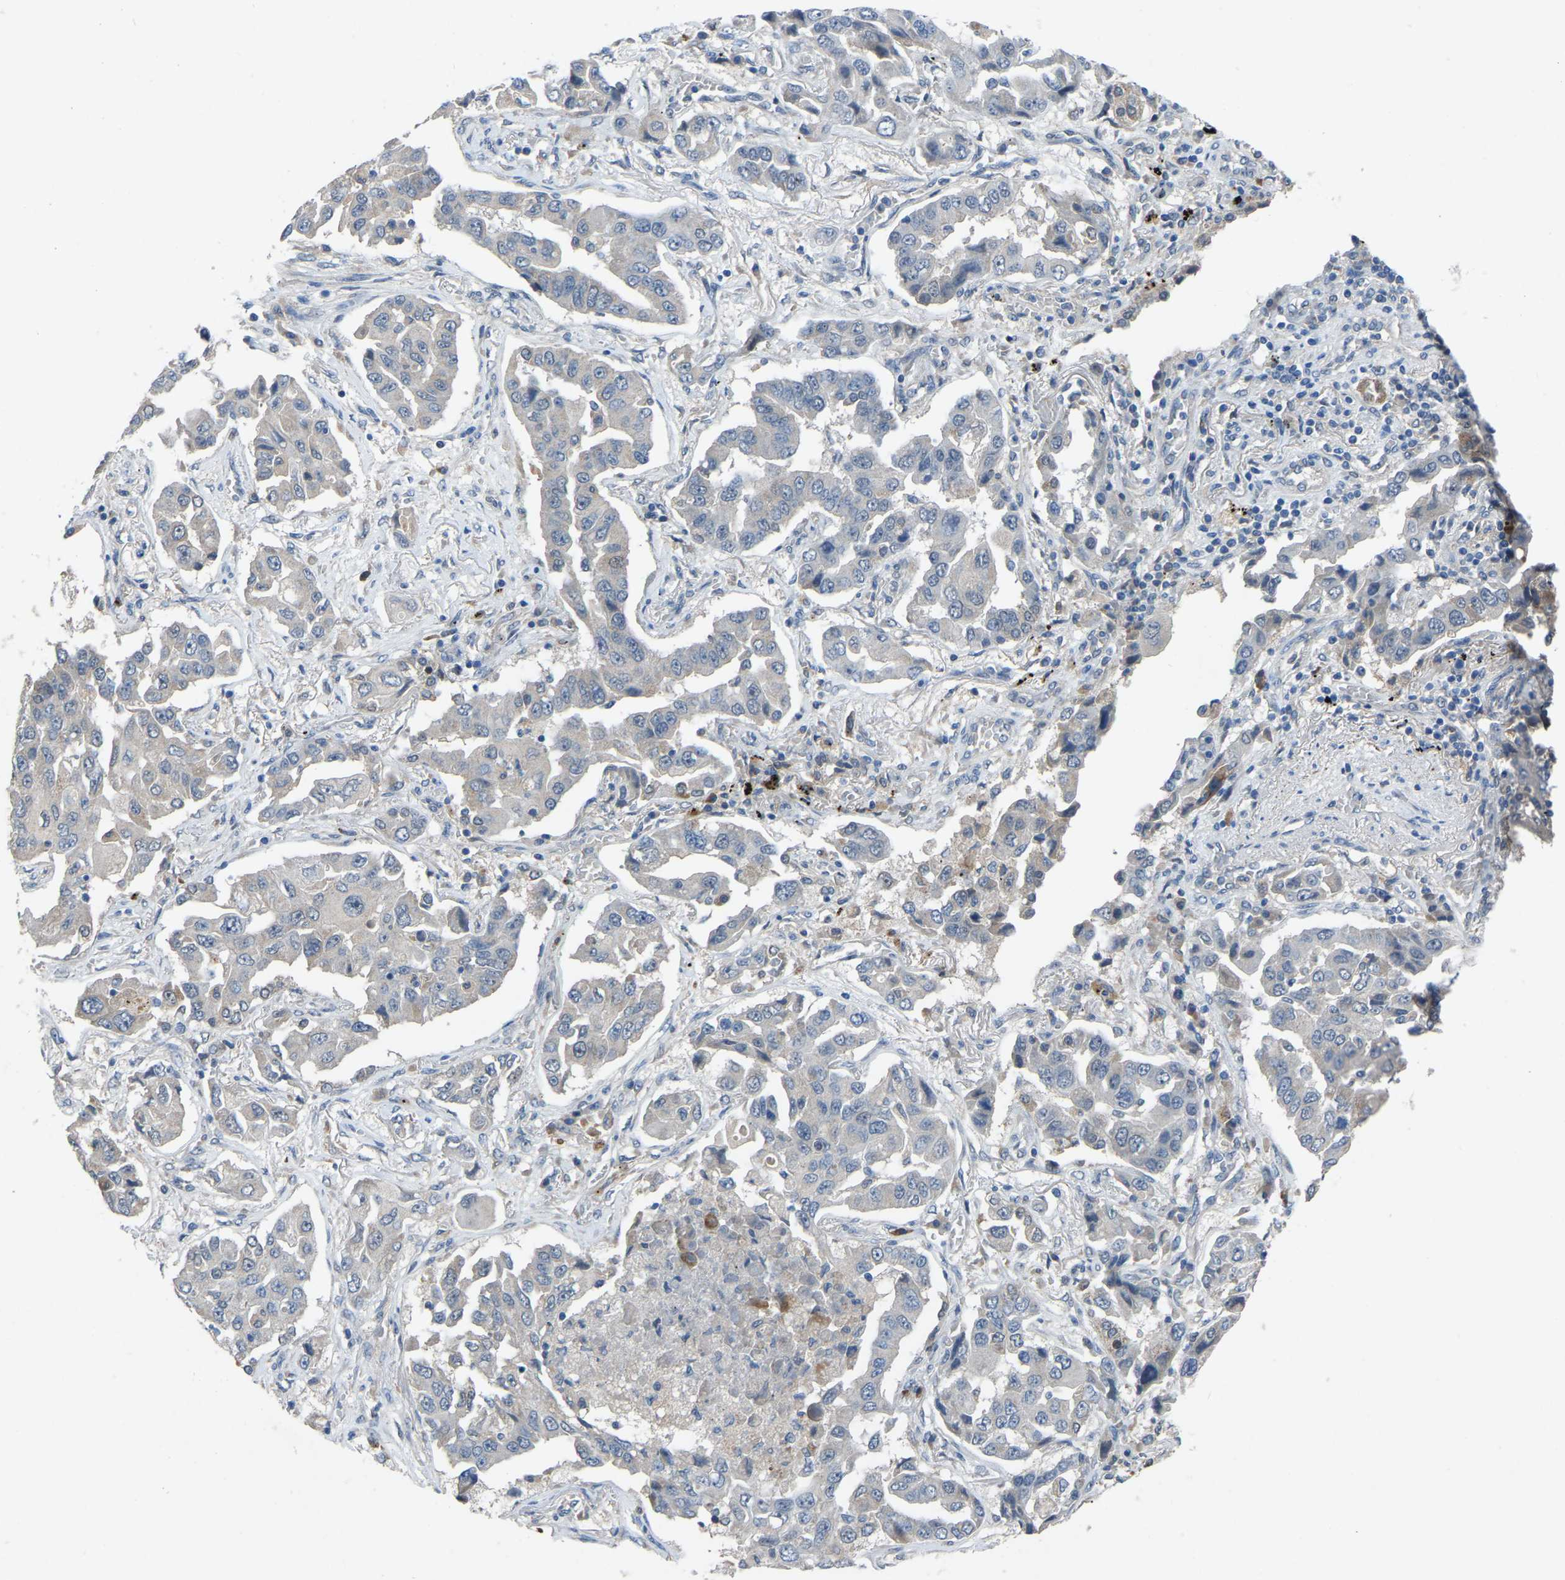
{"staining": {"intensity": "negative", "quantity": "none", "location": "none"}, "tissue": "lung cancer", "cell_type": "Tumor cells", "image_type": "cancer", "snomed": [{"axis": "morphology", "description": "Adenocarcinoma, NOS"}, {"axis": "topography", "description": "Lung"}], "caption": "This micrograph is of adenocarcinoma (lung) stained with immunohistochemistry to label a protein in brown with the nuclei are counter-stained blue. There is no staining in tumor cells.", "gene": "FHIT", "patient": {"sex": "female", "age": 65}}